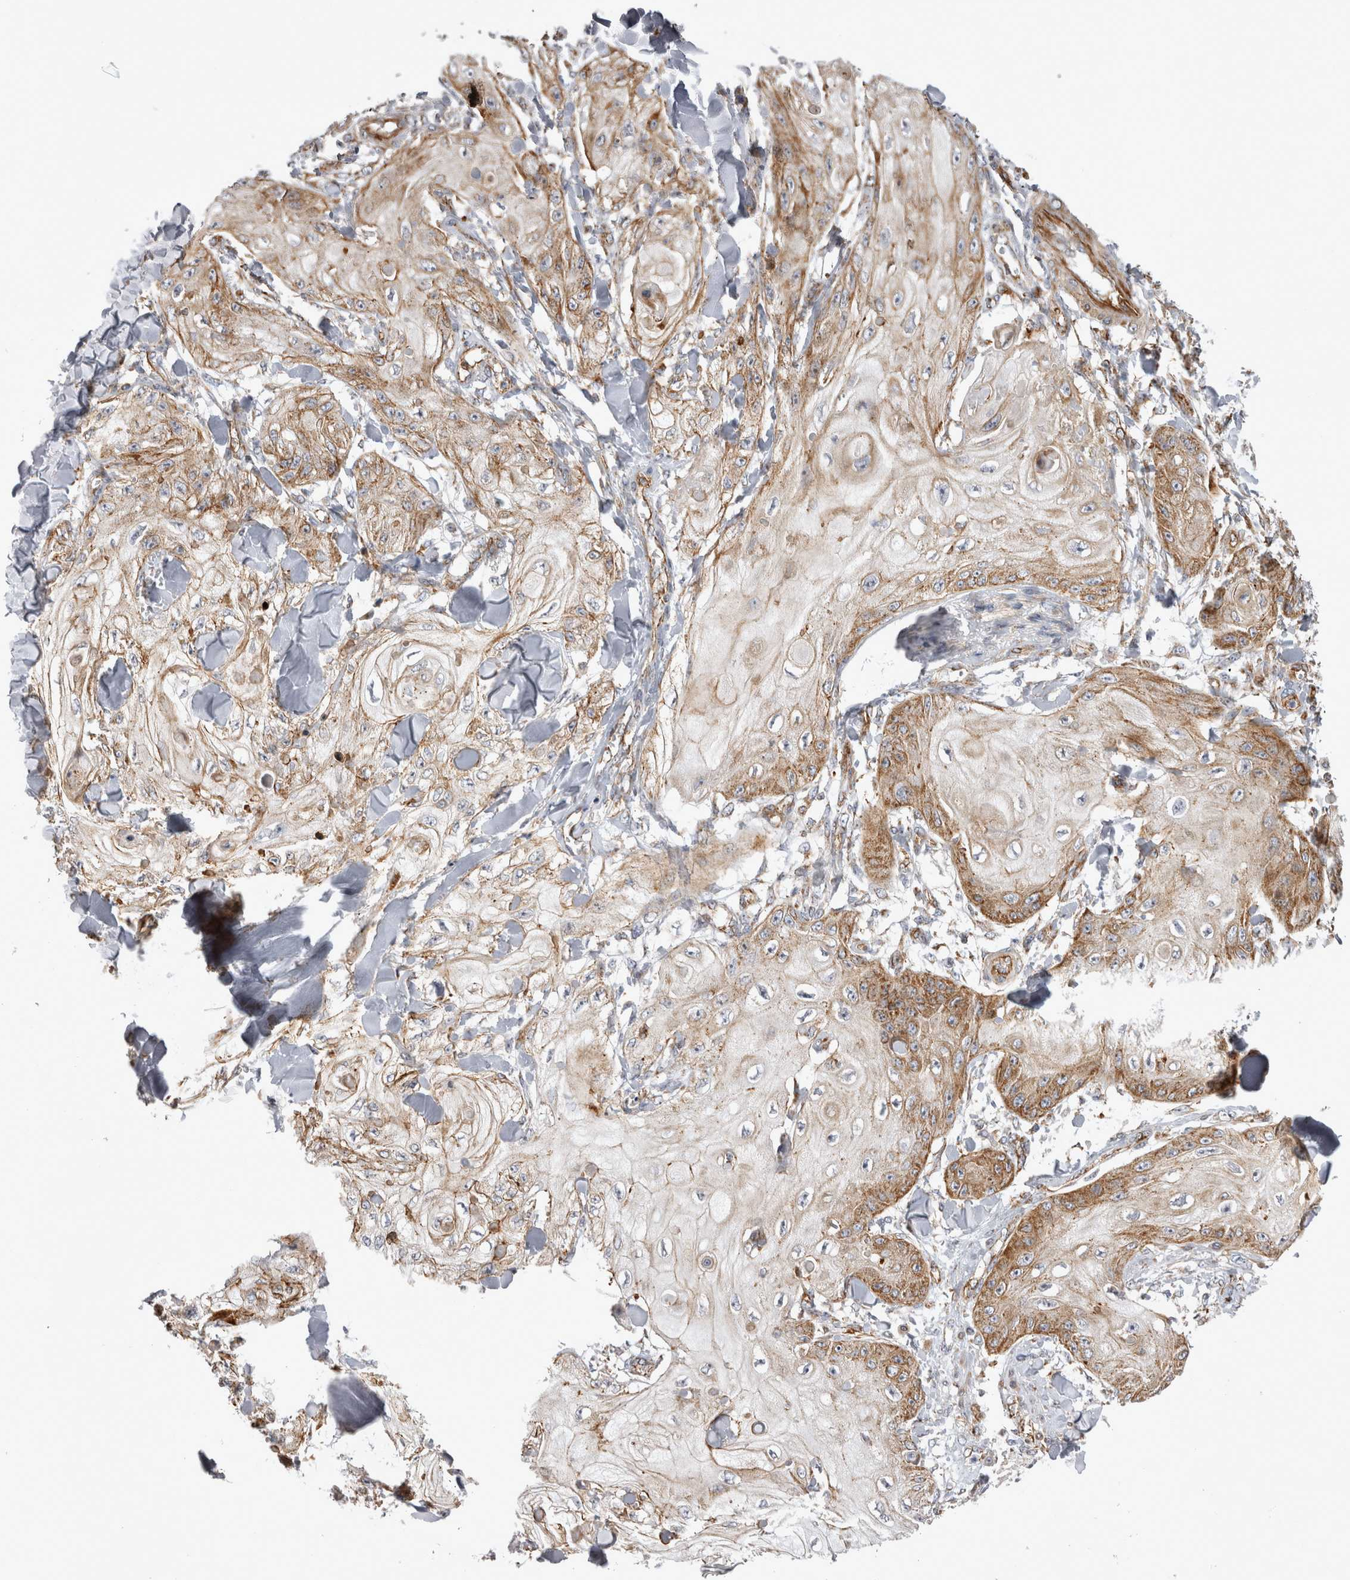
{"staining": {"intensity": "moderate", "quantity": ">75%", "location": "cytoplasmic/membranous"}, "tissue": "skin cancer", "cell_type": "Tumor cells", "image_type": "cancer", "snomed": [{"axis": "morphology", "description": "Squamous cell carcinoma, NOS"}, {"axis": "topography", "description": "Skin"}], "caption": "Immunohistochemistry image of neoplastic tissue: squamous cell carcinoma (skin) stained using immunohistochemistry displays medium levels of moderate protein expression localized specifically in the cytoplasmic/membranous of tumor cells, appearing as a cytoplasmic/membranous brown color.", "gene": "TSPOAP1", "patient": {"sex": "male", "age": 74}}